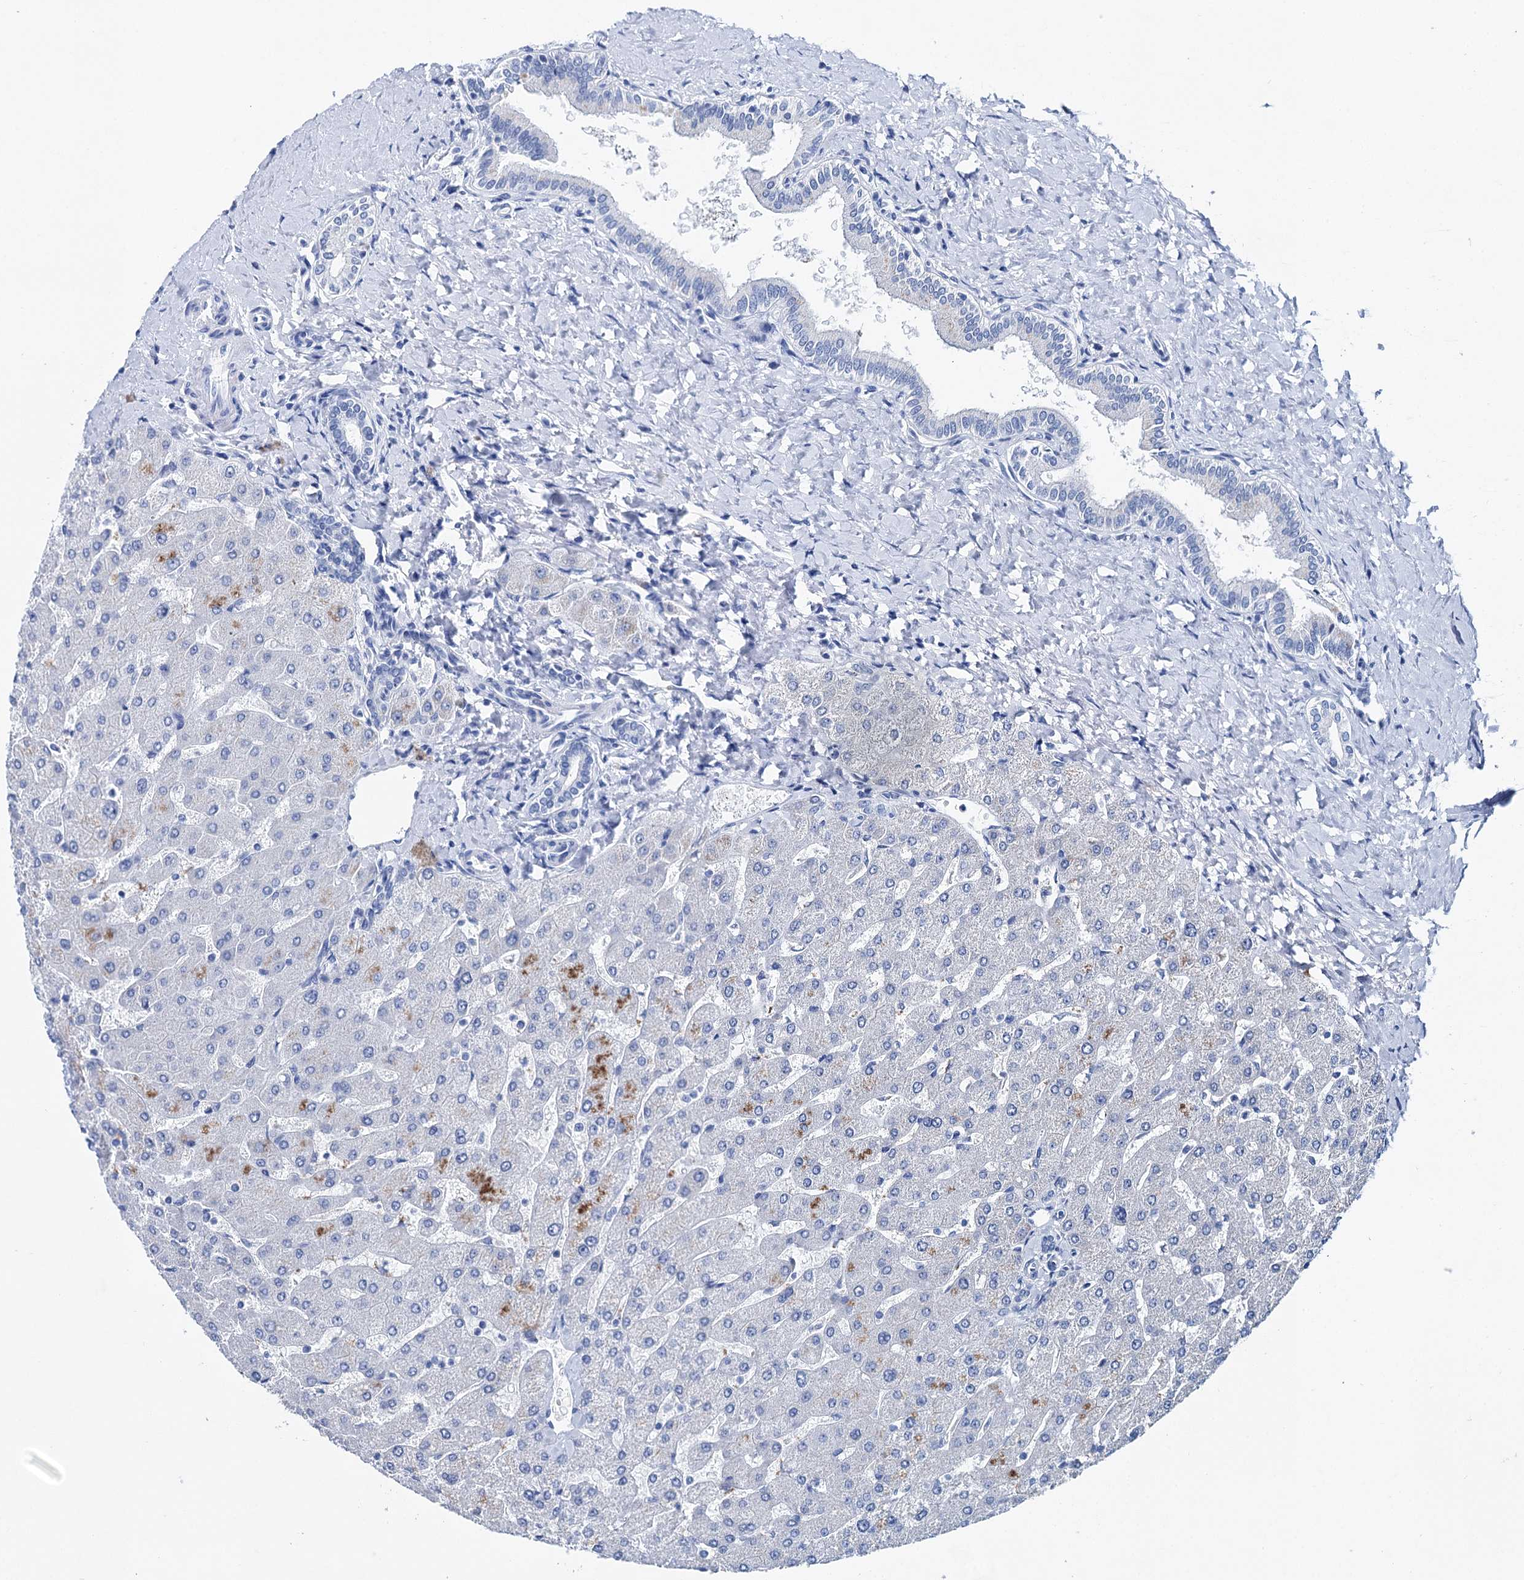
{"staining": {"intensity": "negative", "quantity": "none", "location": "none"}, "tissue": "liver", "cell_type": "Cholangiocytes", "image_type": "normal", "snomed": [{"axis": "morphology", "description": "Normal tissue, NOS"}, {"axis": "topography", "description": "Liver"}], "caption": "Histopathology image shows no protein staining in cholangiocytes of normal liver.", "gene": "BRINP1", "patient": {"sex": "male", "age": 55}}